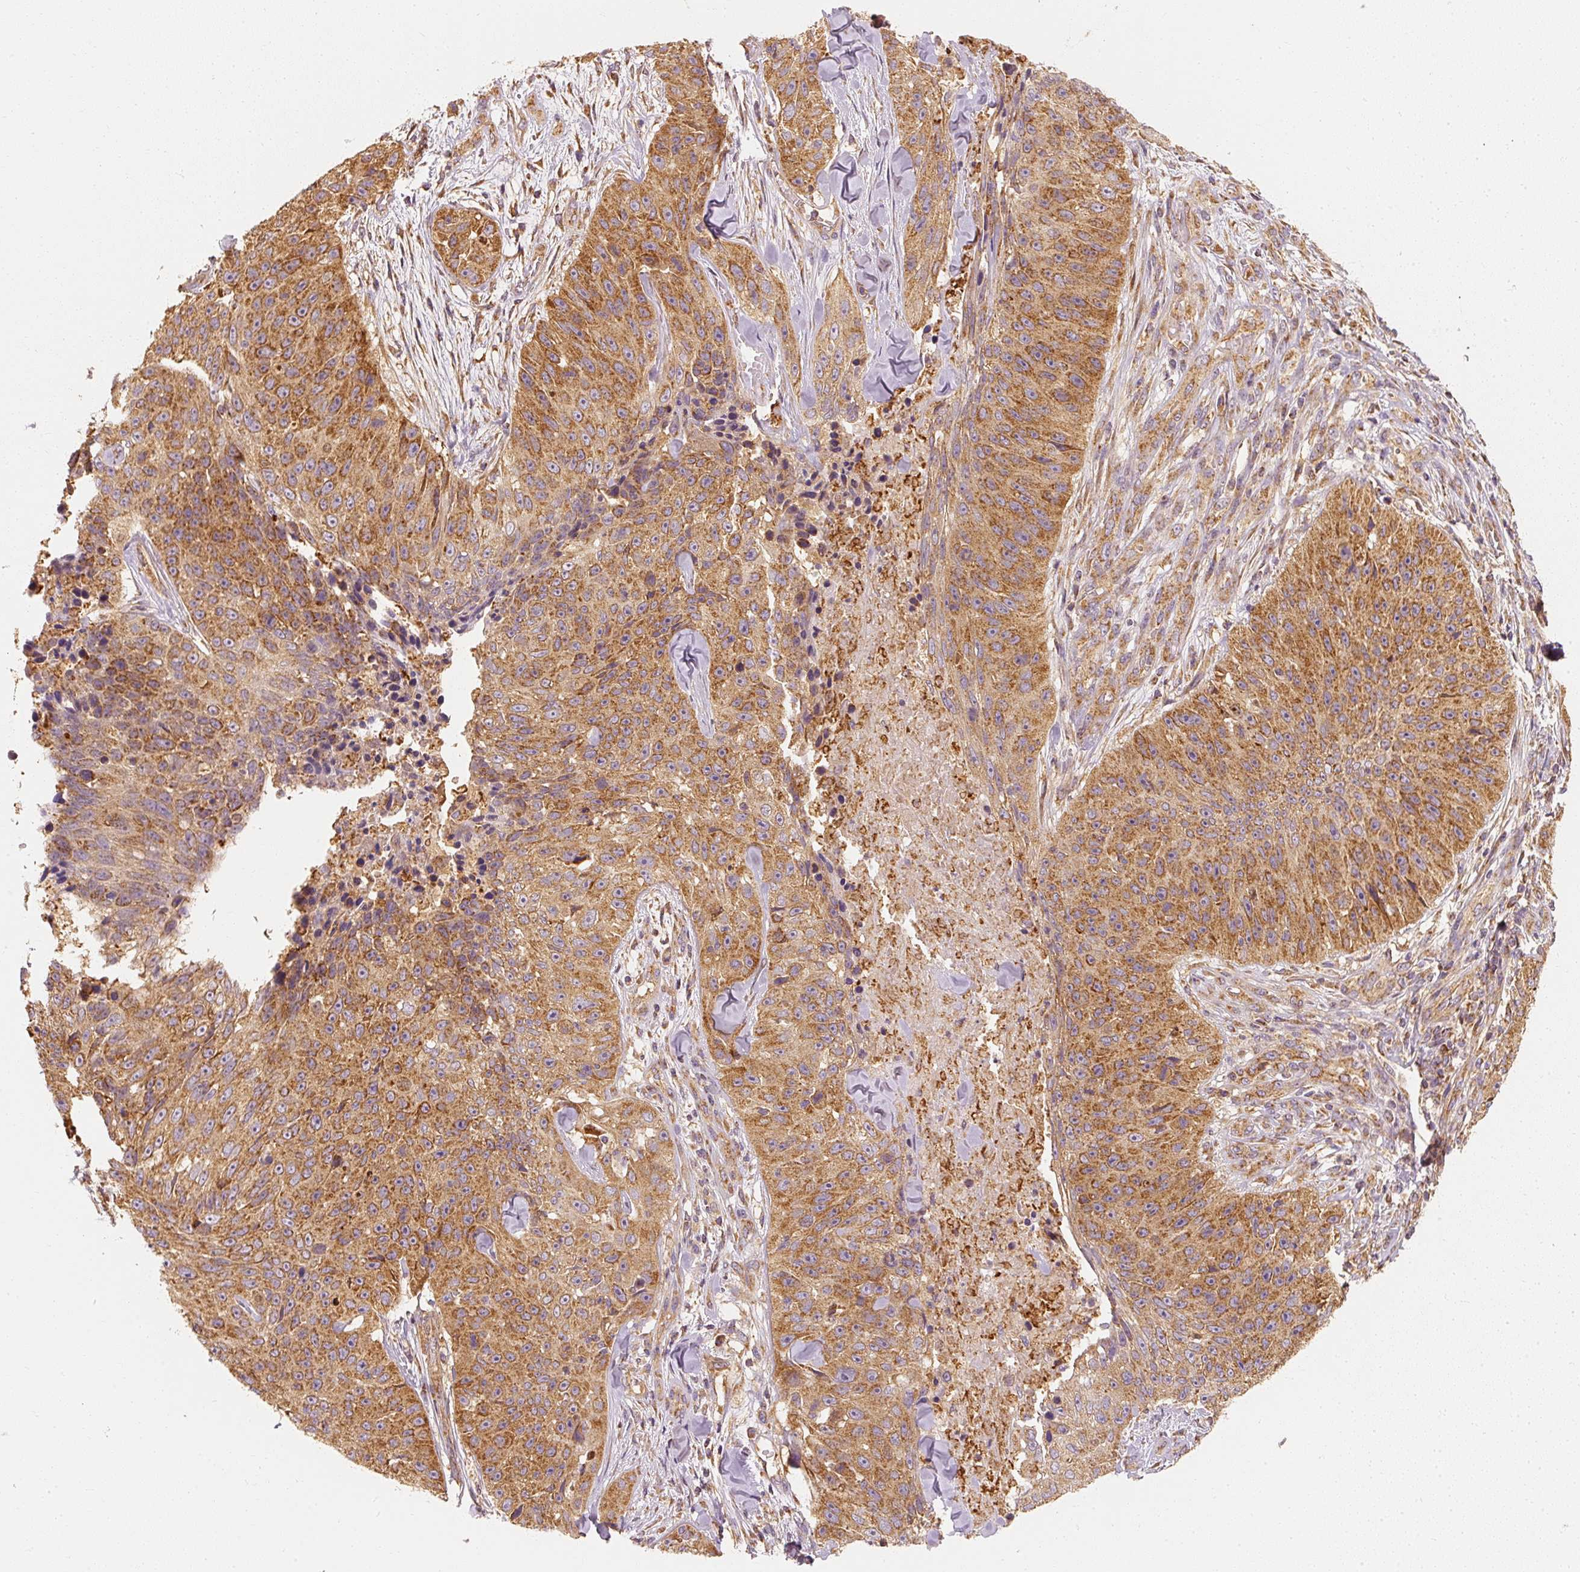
{"staining": {"intensity": "moderate", "quantity": ">75%", "location": "cytoplasmic/membranous"}, "tissue": "skin cancer", "cell_type": "Tumor cells", "image_type": "cancer", "snomed": [{"axis": "morphology", "description": "Squamous cell carcinoma, NOS"}, {"axis": "topography", "description": "Skin"}], "caption": "Immunohistochemical staining of human squamous cell carcinoma (skin) displays medium levels of moderate cytoplasmic/membranous positivity in approximately >75% of tumor cells.", "gene": "TOMM40", "patient": {"sex": "female", "age": 87}}